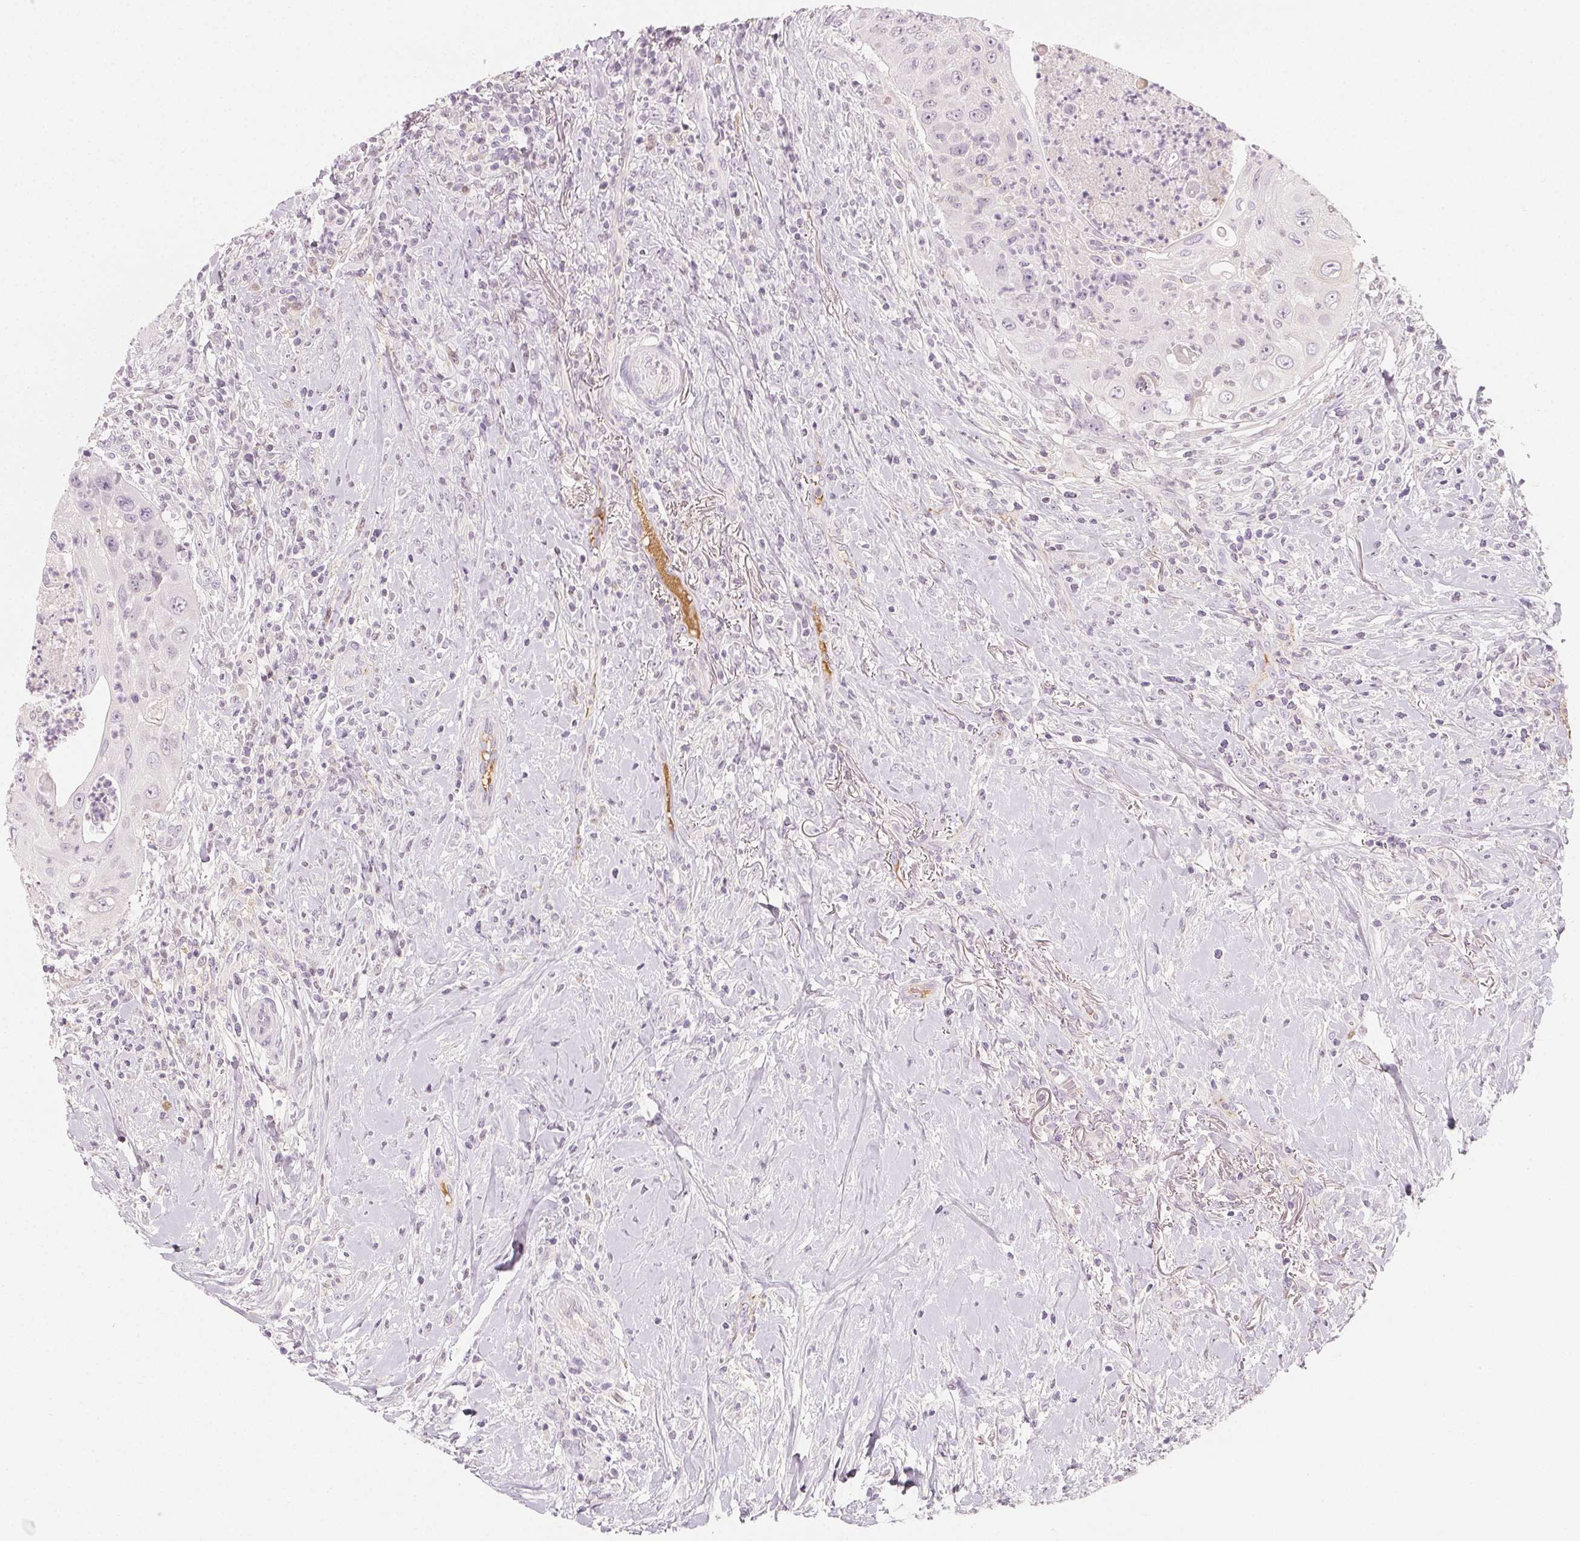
{"staining": {"intensity": "negative", "quantity": "none", "location": "none"}, "tissue": "head and neck cancer", "cell_type": "Tumor cells", "image_type": "cancer", "snomed": [{"axis": "morphology", "description": "Squamous cell carcinoma, NOS"}, {"axis": "topography", "description": "Head-Neck"}], "caption": "Human head and neck squamous cell carcinoma stained for a protein using IHC shows no staining in tumor cells.", "gene": "AFM", "patient": {"sex": "male", "age": 69}}